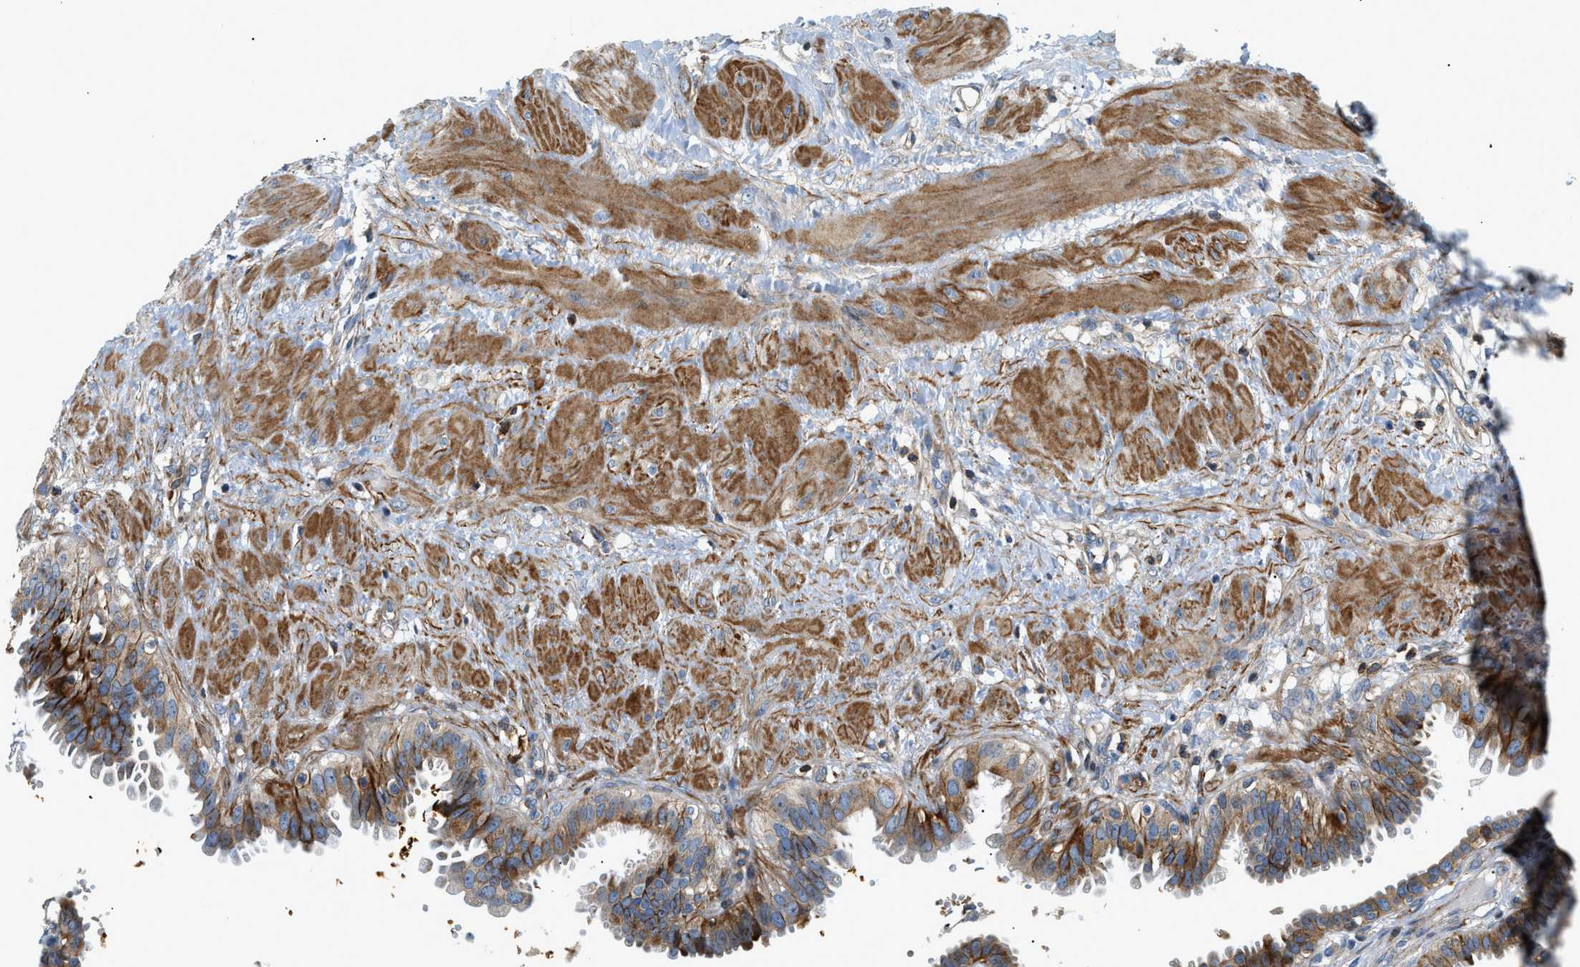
{"staining": {"intensity": "moderate", "quantity": ">75%", "location": "cytoplasmic/membranous"}, "tissue": "fallopian tube", "cell_type": "Glandular cells", "image_type": "normal", "snomed": [{"axis": "morphology", "description": "Normal tissue, NOS"}, {"axis": "topography", "description": "Fallopian tube"}, {"axis": "topography", "description": "Placenta"}], "caption": "Protein staining of unremarkable fallopian tube demonstrates moderate cytoplasmic/membranous staining in about >75% of glandular cells. (DAB (3,3'-diaminobenzidine) IHC, brown staining for protein, blue staining for nuclei).", "gene": "DHODH", "patient": {"sex": "female", "age": 34}}